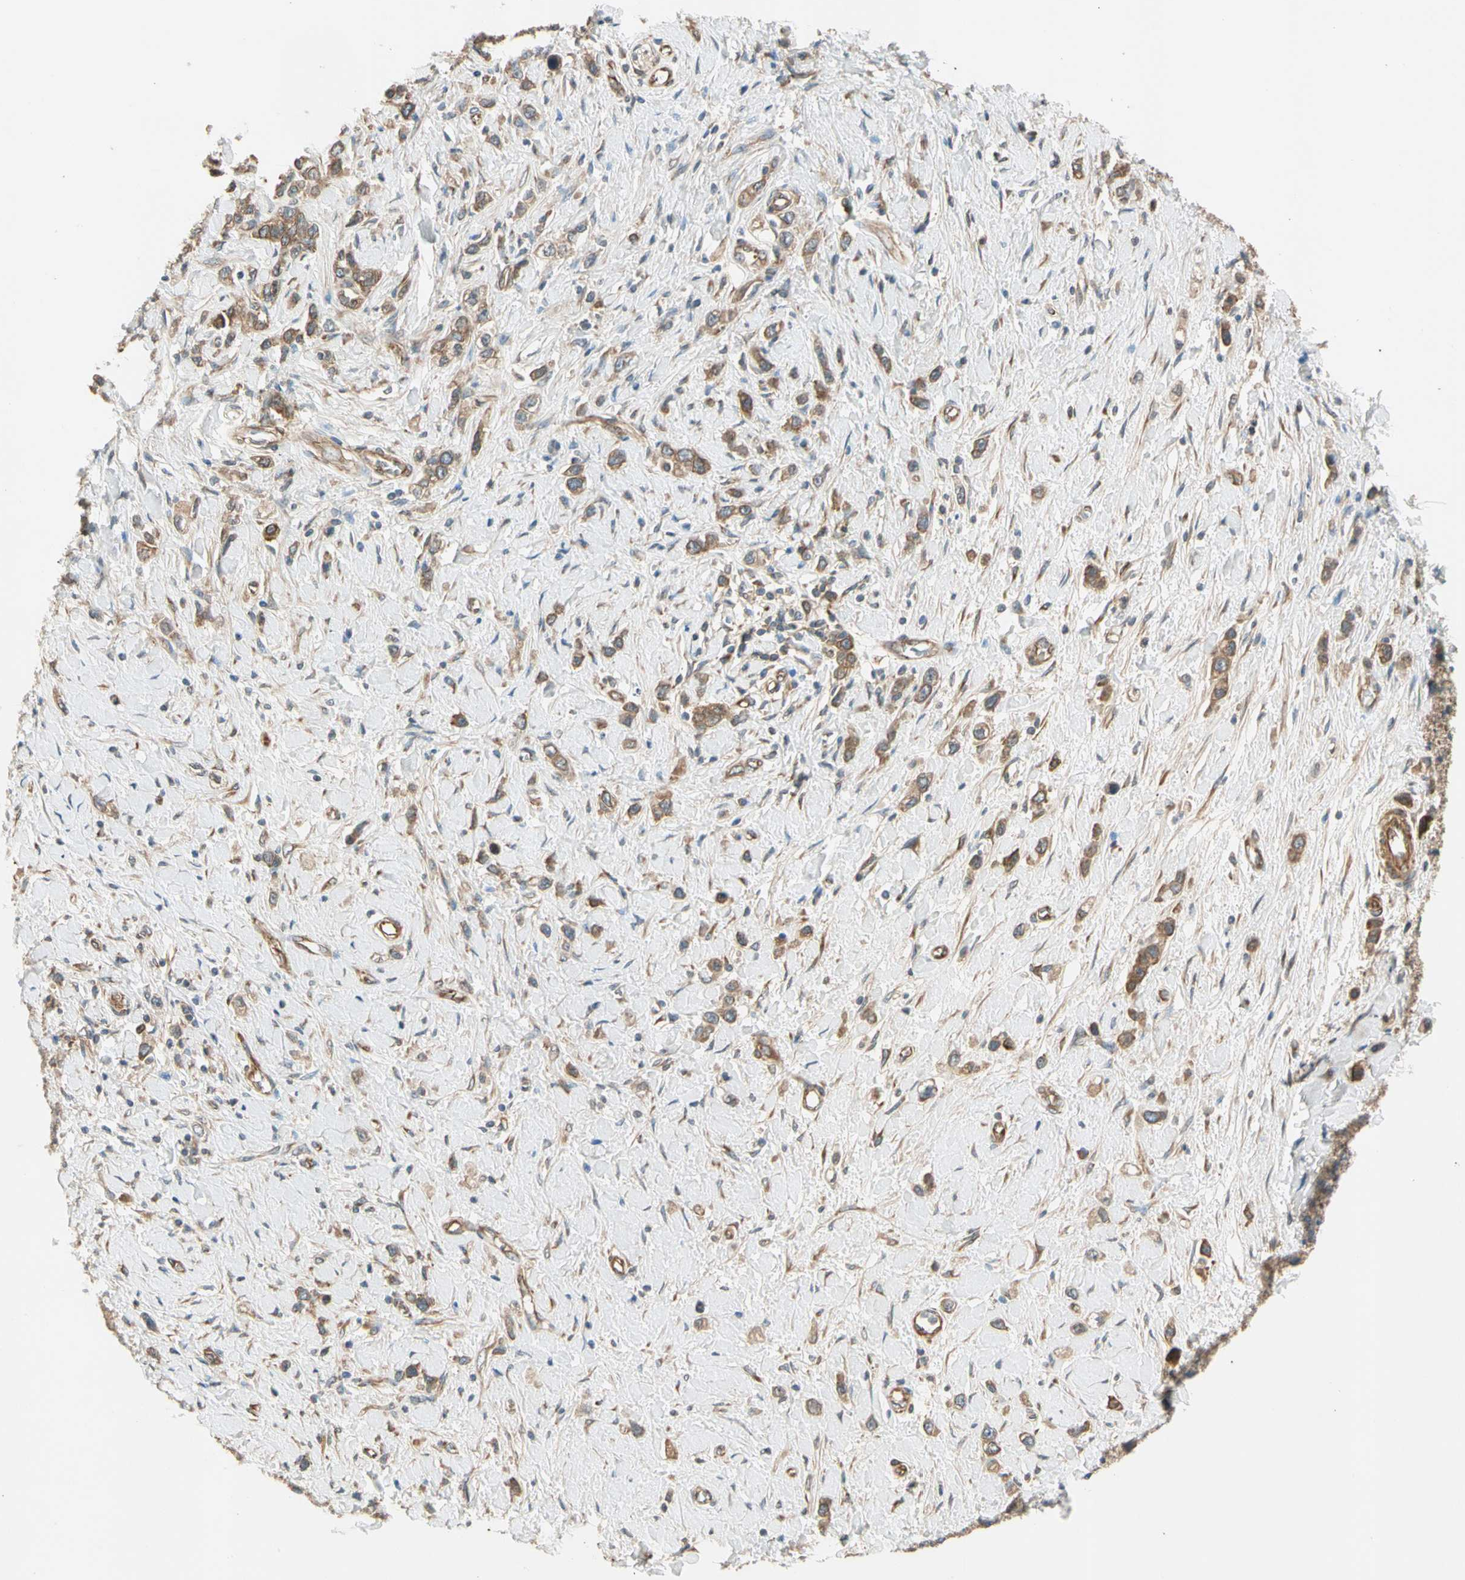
{"staining": {"intensity": "moderate", "quantity": ">75%", "location": "cytoplasmic/membranous"}, "tissue": "stomach cancer", "cell_type": "Tumor cells", "image_type": "cancer", "snomed": [{"axis": "morphology", "description": "Normal tissue, NOS"}, {"axis": "morphology", "description": "Adenocarcinoma, NOS"}, {"axis": "topography", "description": "Stomach, upper"}, {"axis": "topography", "description": "Stomach"}], "caption": "DAB (3,3'-diaminobenzidine) immunohistochemical staining of adenocarcinoma (stomach) exhibits moderate cytoplasmic/membranous protein expression in approximately >75% of tumor cells.", "gene": "ROCK2", "patient": {"sex": "female", "age": 65}}